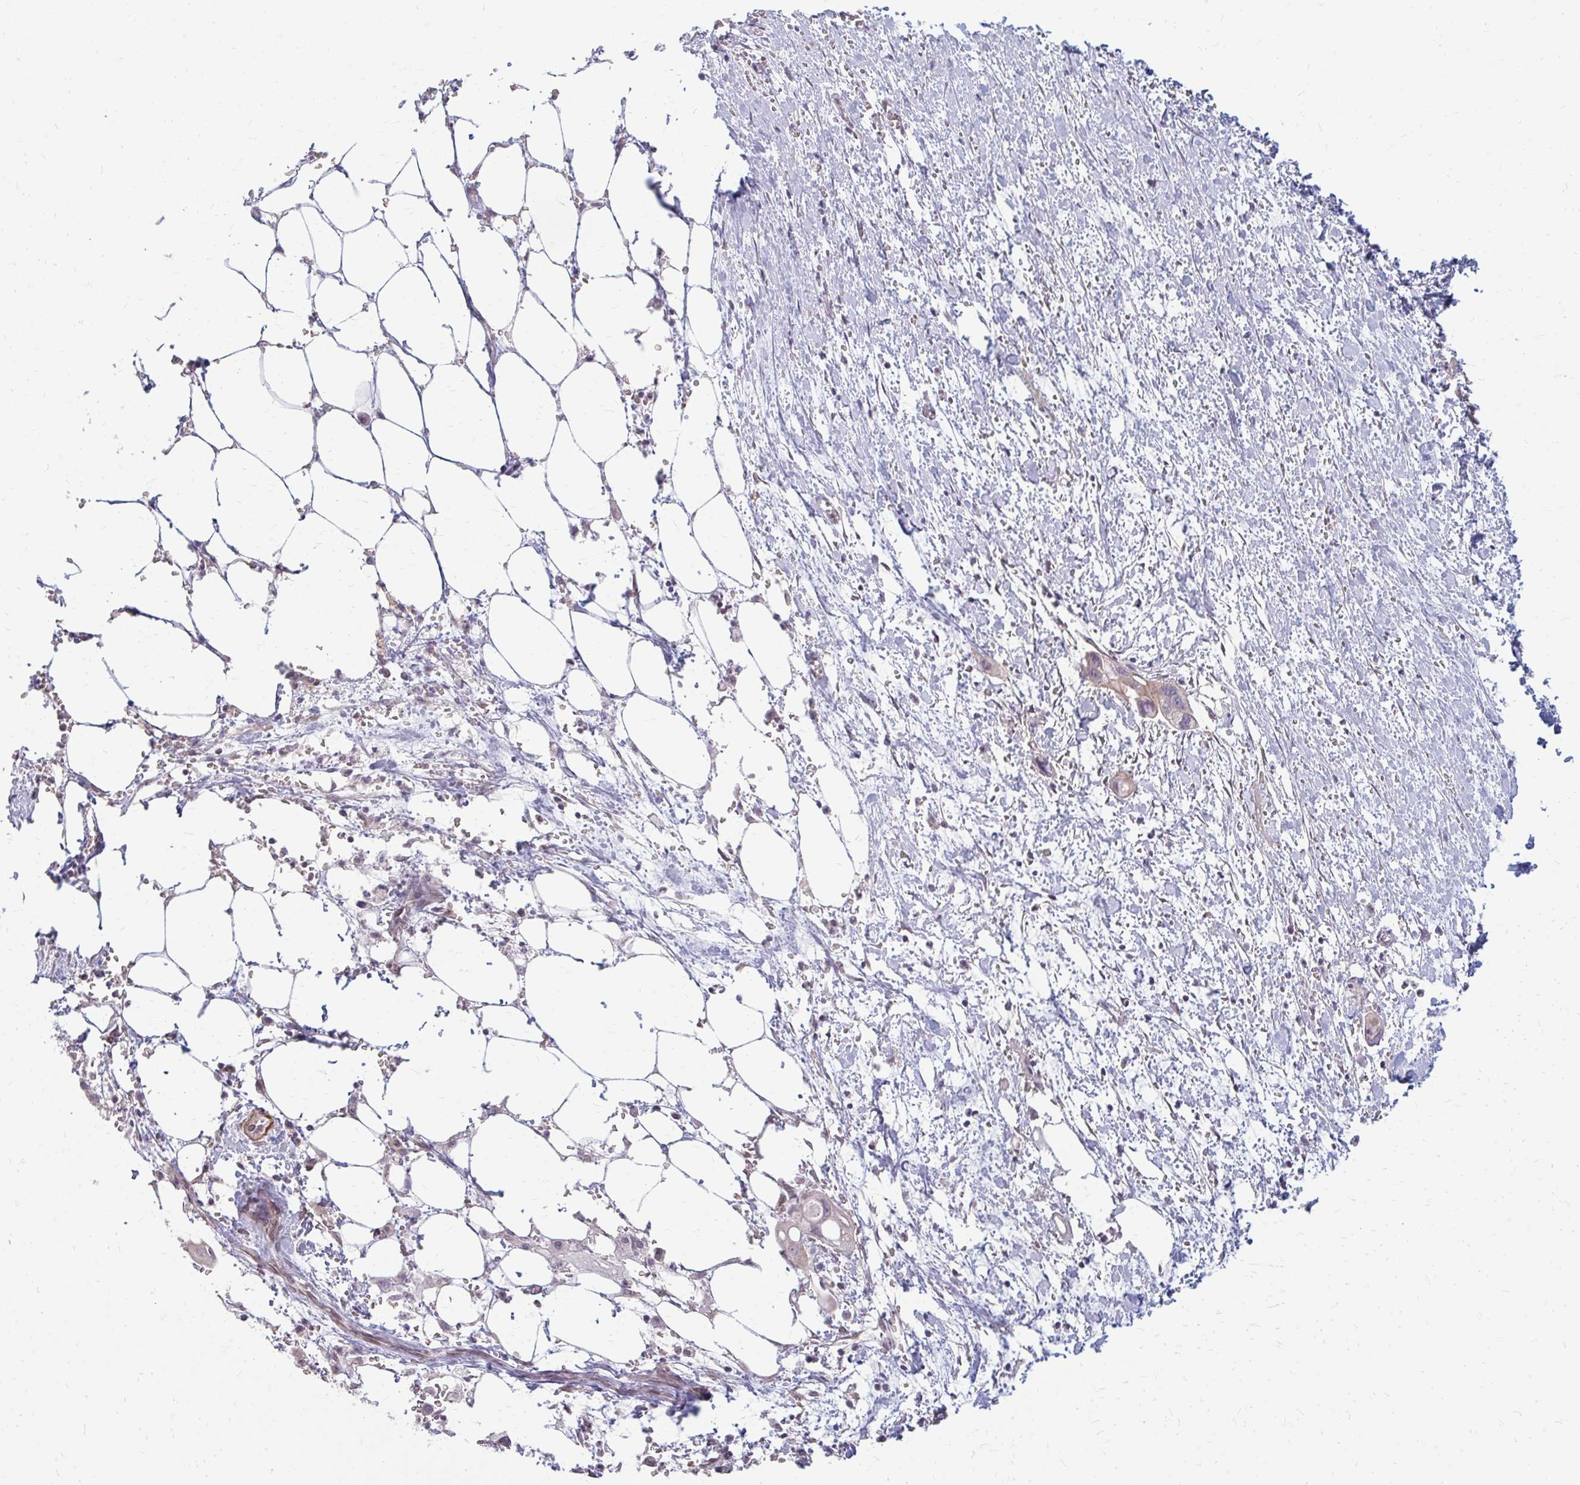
{"staining": {"intensity": "weak", "quantity": "<25%", "location": "cytoplasmic/membranous"}, "tissue": "pancreatic cancer", "cell_type": "Tumor cells", "image_type": "cancer", "snomed": [{"axis": "morphology", "description": "Adenocarcinoma, NOS"}, {"axis": "topography", "description": "Pancreas"}], "caption": "A photomicrograph of pancreatic cancer stained for a protein reveals no brown staining in tumor cells.", "gene": "GPC5", "patient": {"sex": "male", "age": 61}}